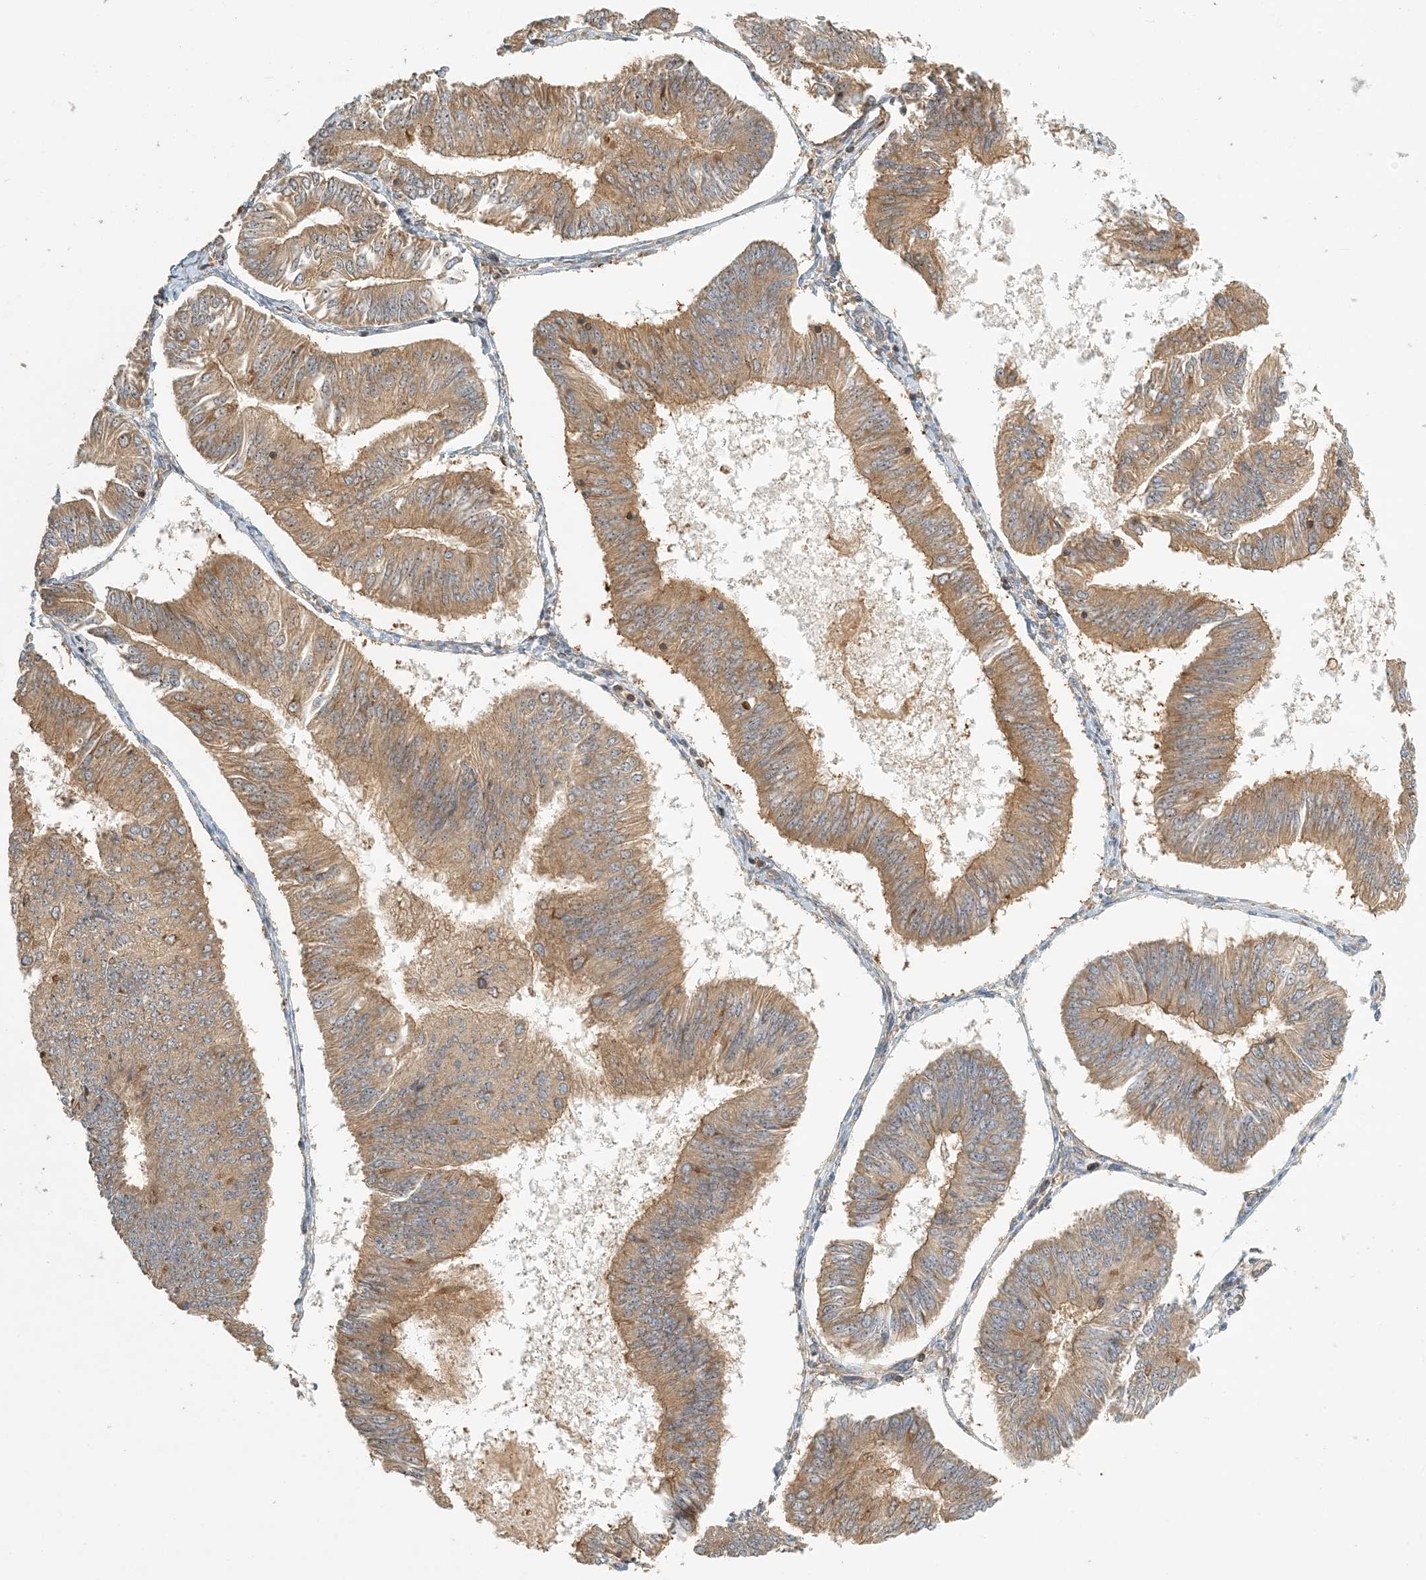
{"staining": {"intensity": "moderate", "quantity": ">75%", "location": "cytoplasmic/membranous"}, "tissue": "endometrial cancer", "cell_type": "Tumor cells", "image_type": "cancer", "snomed": [{"axis": "morphology", "description": "Adenocarcinoma, NOS"}, {"axis": "topography", "description": "Endometrium"}], "caption": "Moderate cytoplasmic/membranous staining is appreciated in approximately >75% of tumor cells in endometrial adenocarcinoma.", "gene": "COLEC11", "patient": {"sex": "female", "age": 58}}